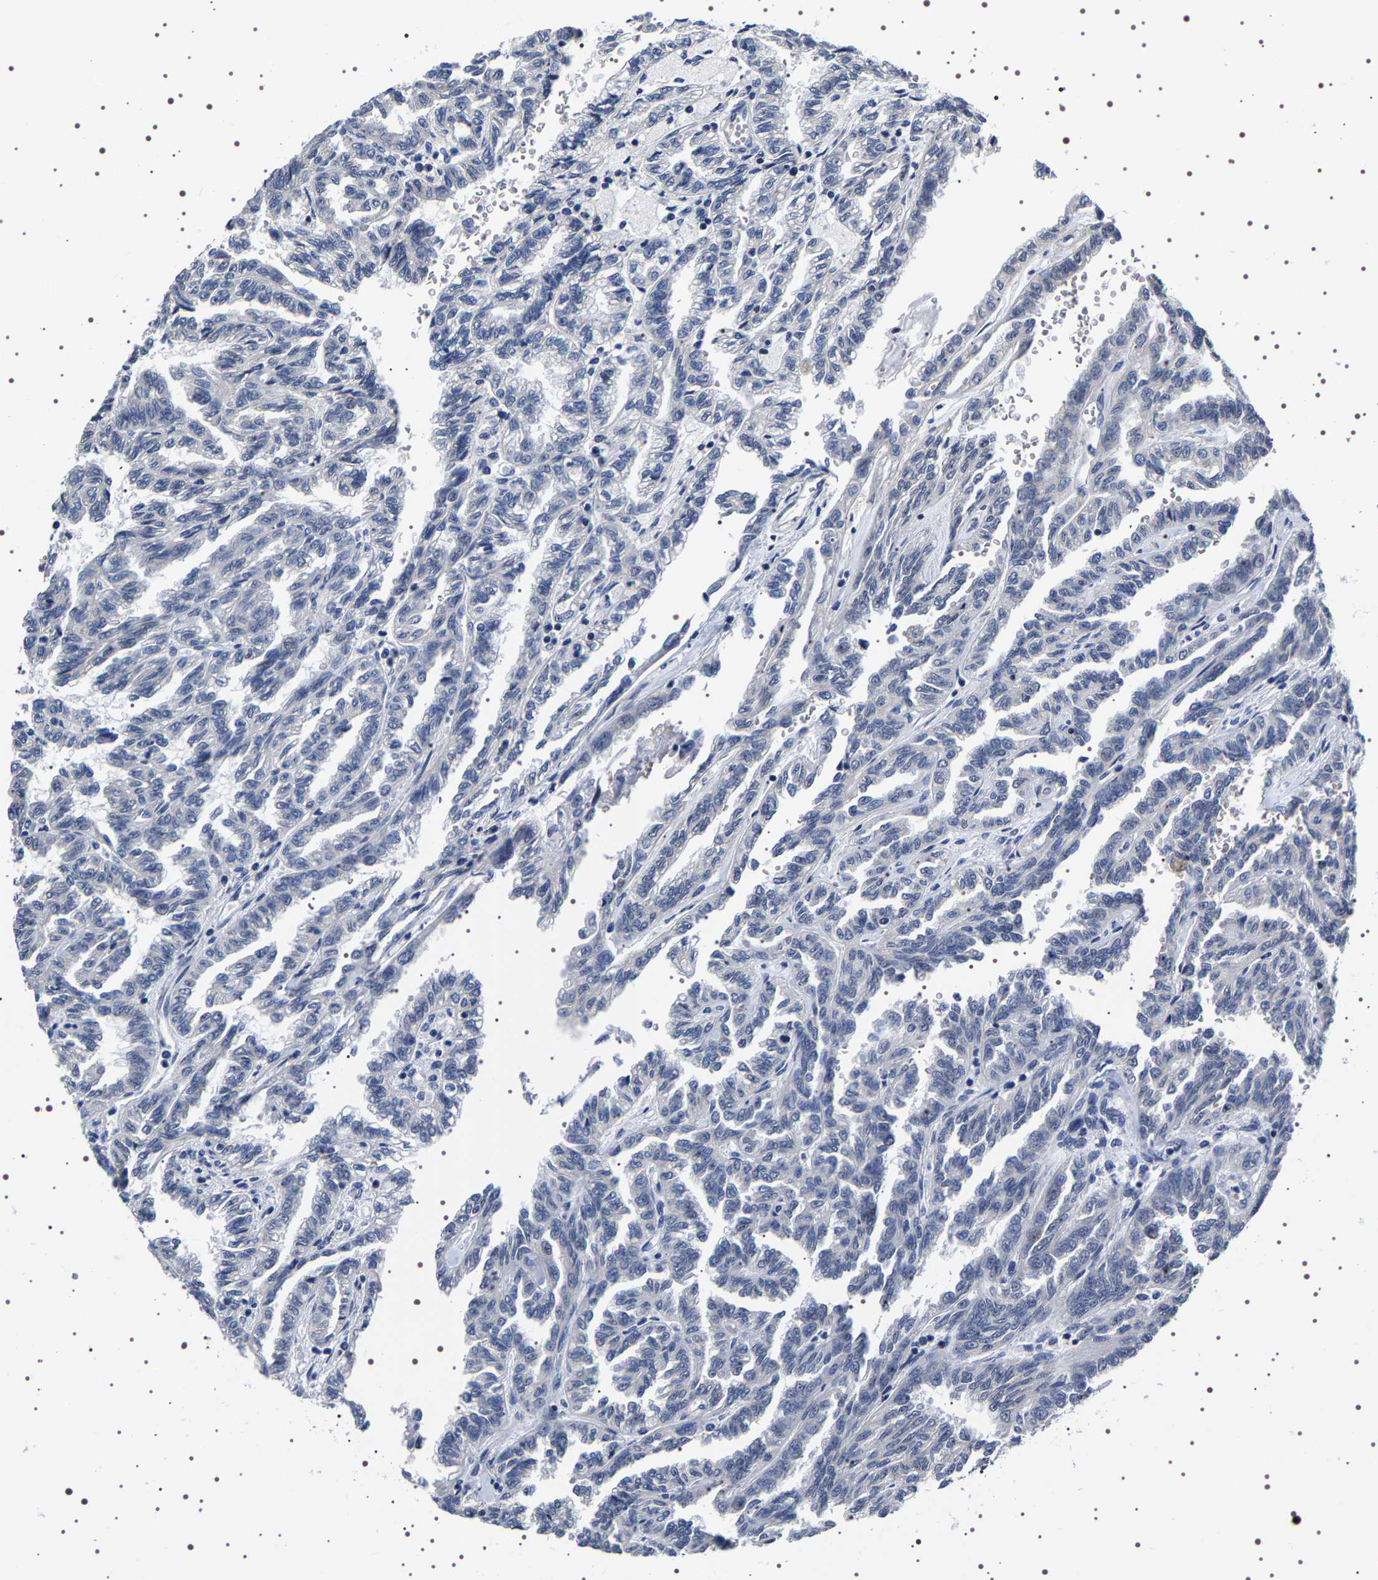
{"staining": {"intensity": "negative", "quantity": "none", "location": "none"}, "tissue": "renal cancer", "cell_type": "Tumor cells", "image_type": "cancer", "snomed": [{"axis": "morphology", "description": "Inflammation, NOS"}, {"axis": "morphology", "description": "Adenocarcinoma, NOS"}, {"axis": "topography", "description": "Kidney"}], "caption": "Immunohistochemistry (IHC) micrograph of neoplastic tissue: human renal adenocarcinoma stained with DAB reveals no significant protein positivity in tumor cells.", "gene": "GNL3", "patient": {"sex": "male", "age": 68}}